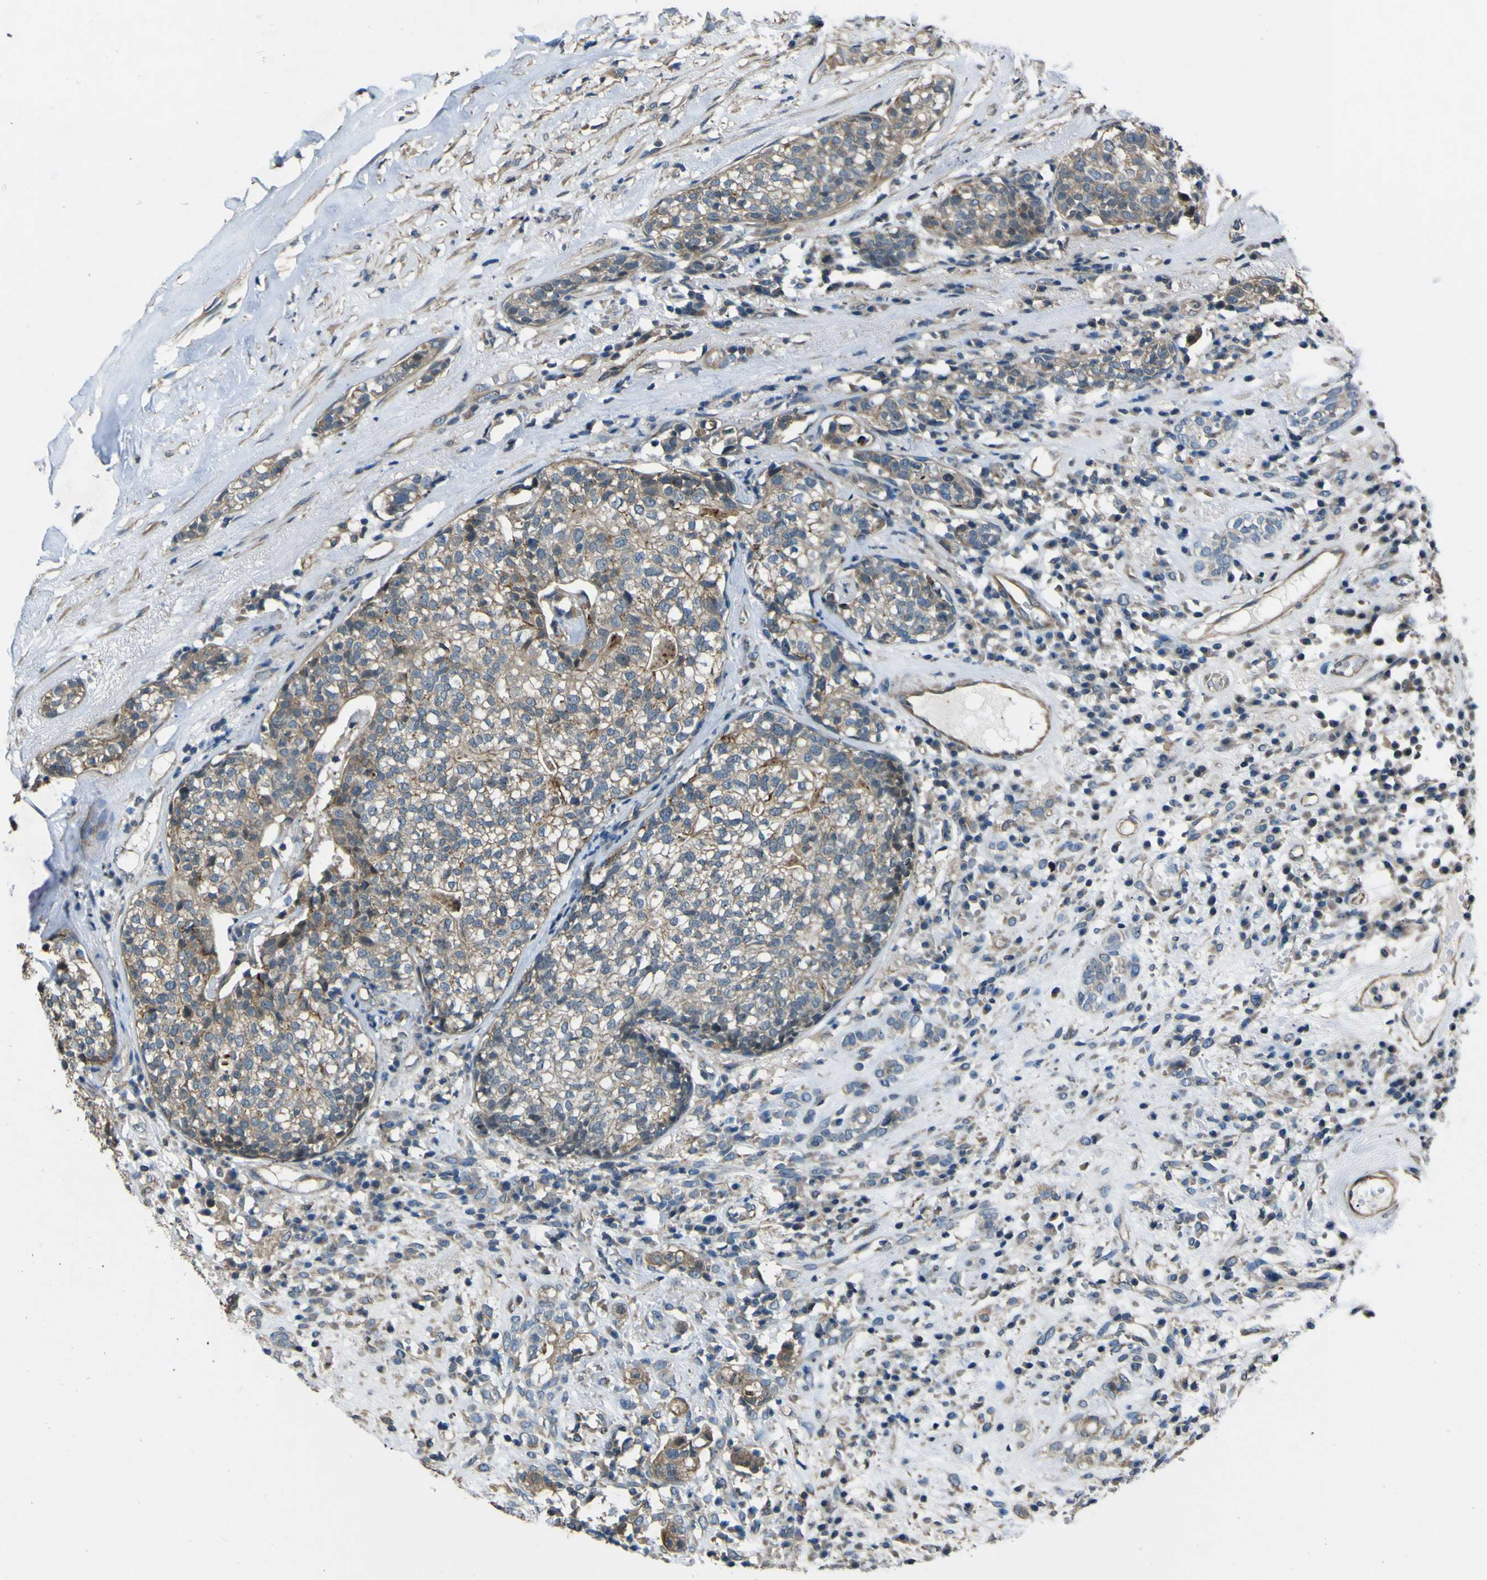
{"staining": {"intensity": "moderate", "quantity": "<25%", "location": "cytoplasmic/membranous"}, "tissue": "head and neck cancer", "cell_type": "Tumor cells", "image_type": "cancer", "snomed": [{"axis": "morphology", "description": "Adenocarcinoma, NOS"}, {"axis": "topography", "description": "Salivary gland"}, {"axis": "topography", "description": "Head-Neck"}], "caption": "A high-resolution image shows immunohistochemistry (IHC) staining of adenocarcinoma (head and neck), which exhibits moderate cytoplasmic/membranous expression in about <25% of tumor cells. (Brightfield microscopy of DAB IHC at high magnification).", "gene": "NAALADL2", "patient": {"sex": "female", "age": 65}}